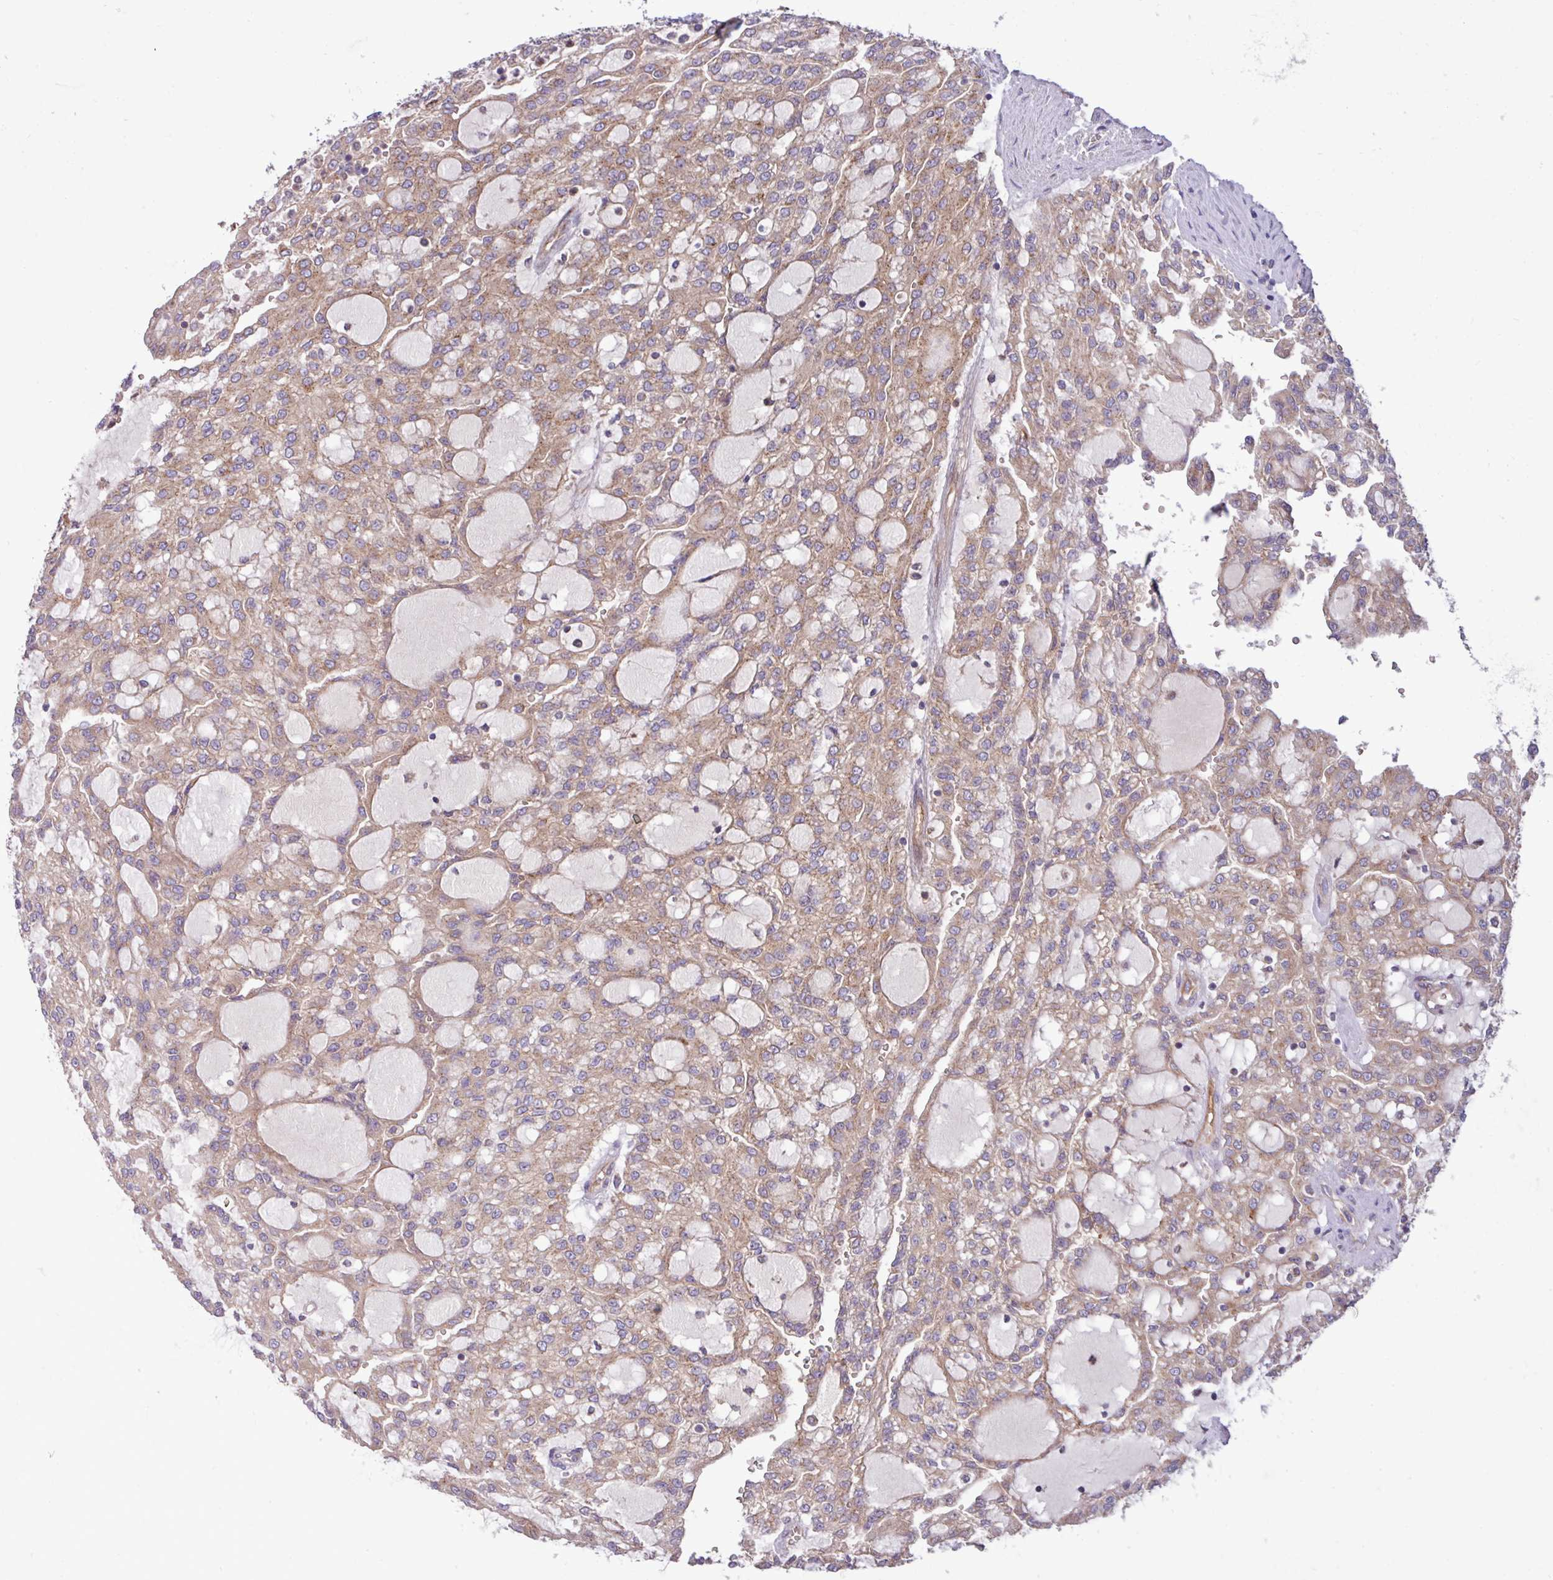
{"staining": {"intensity": "moderate", "quantity": ">75%", "location": "cytoplasmic/membranous"}, "tissue": "renal cancer", "cell_type": "Tumor cells", "image_type": "cancer", "snomed": [{"axis": "morphology", "description": "Adenocarcinoma, NOS"}, {"axis": "topography", "description": "Kidney"}], "caption": "Protein expression analysis of renal adenocarcinoma exhibits moderate cytoplasmic/membranous positivity in about >75% of tumor cells.", "gene": "RAB19", "patient": {"sex": "male", "age": 63}}